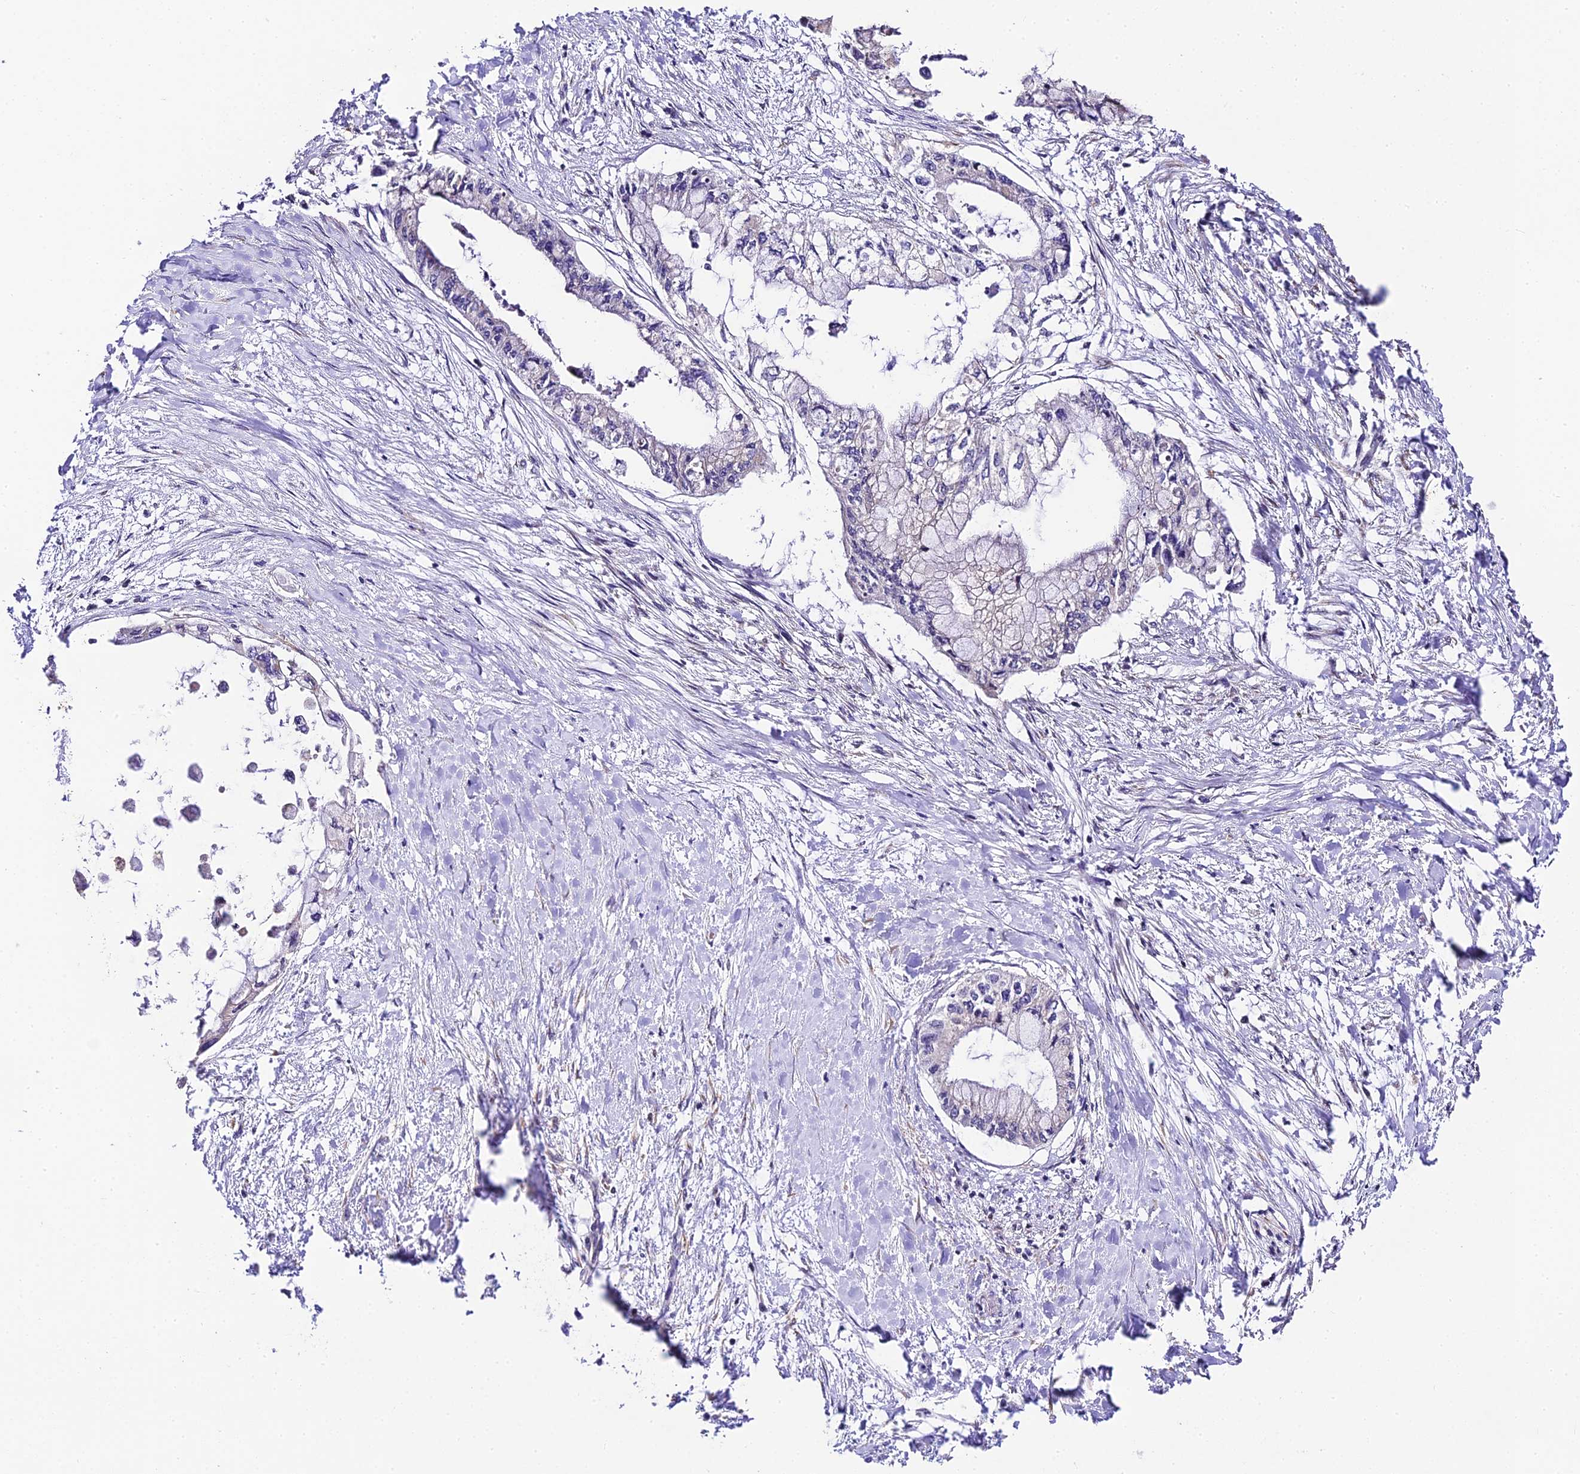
{"staining": {"intensity": "negative", "quantity": "none", "location": "none"}, "tissue": "pancreatic cancer", "cell_type": "Tumor cells", "image_type": "cancer", "snomed": [{"axis": "morphology", "description": "Adenocarcinoma, NOS"}, {"axis": "topography", "description": "Pancreas"}], "caption": "Immunohistochemical staining of pancreatic cancer (adenocarcinoma) exhibits no significant positivity in tumor cells. (Immunohistochemistry (ihc), brightfield microscopy, high magnification).", "gene": "TRIM22", "patient": {"sex": "male", "age": 48}}